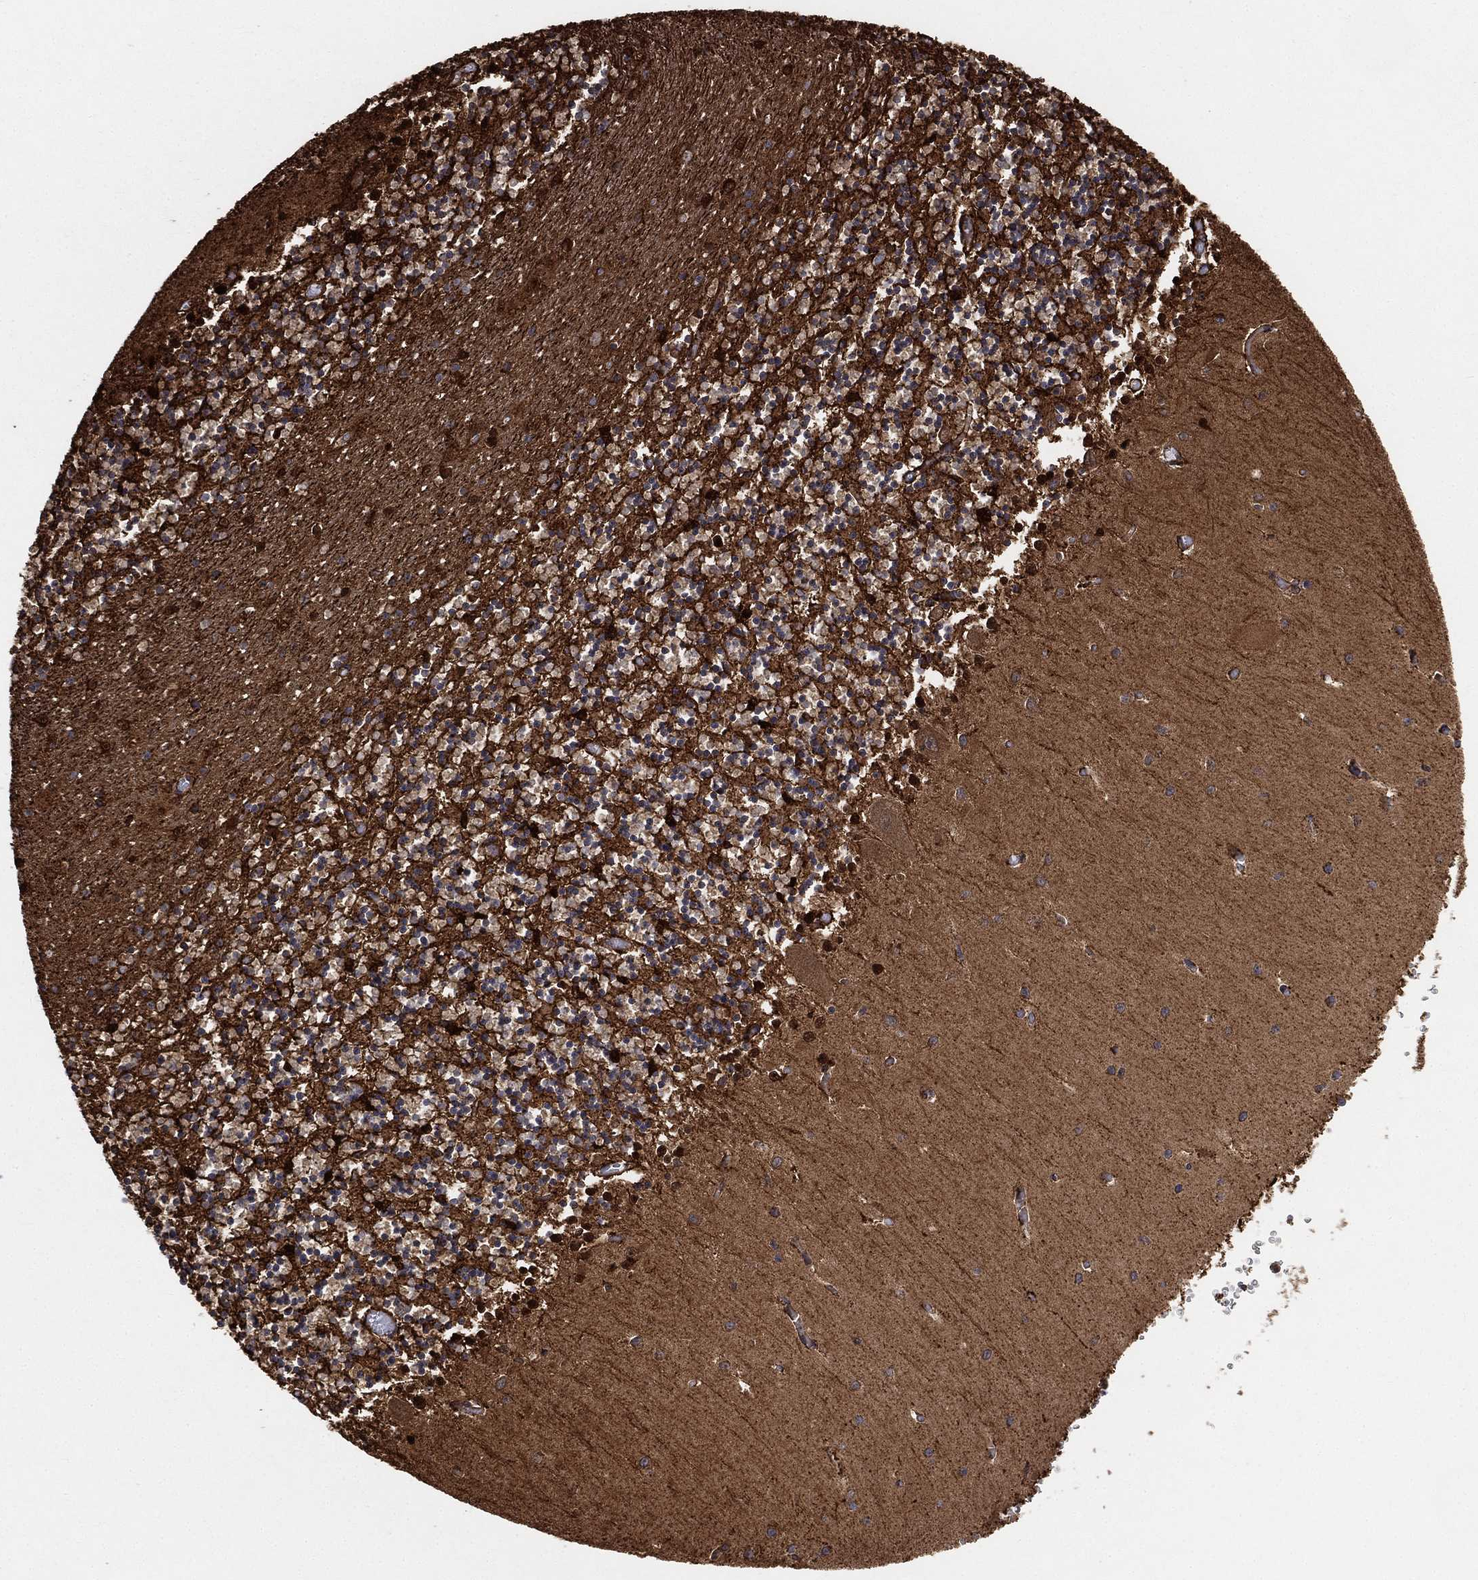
{"staining": {"intensity": "negative", "quantity": "none", "location": "none"}, "tissue": "cerebellum", "cell_type": "Cells in granular layer", "image_type": "normal", "snomed": [{"axis": "morphology", "description": "Normal tissue, NOS"}, {"axis": "topography", "description": "Cerebellum"}], "caption": "IHC of benign human cerebellum shows no positivity in cells in granular layer.", "gene": "SLC38A7", "patient": {"sex": "female", "age": 64}}